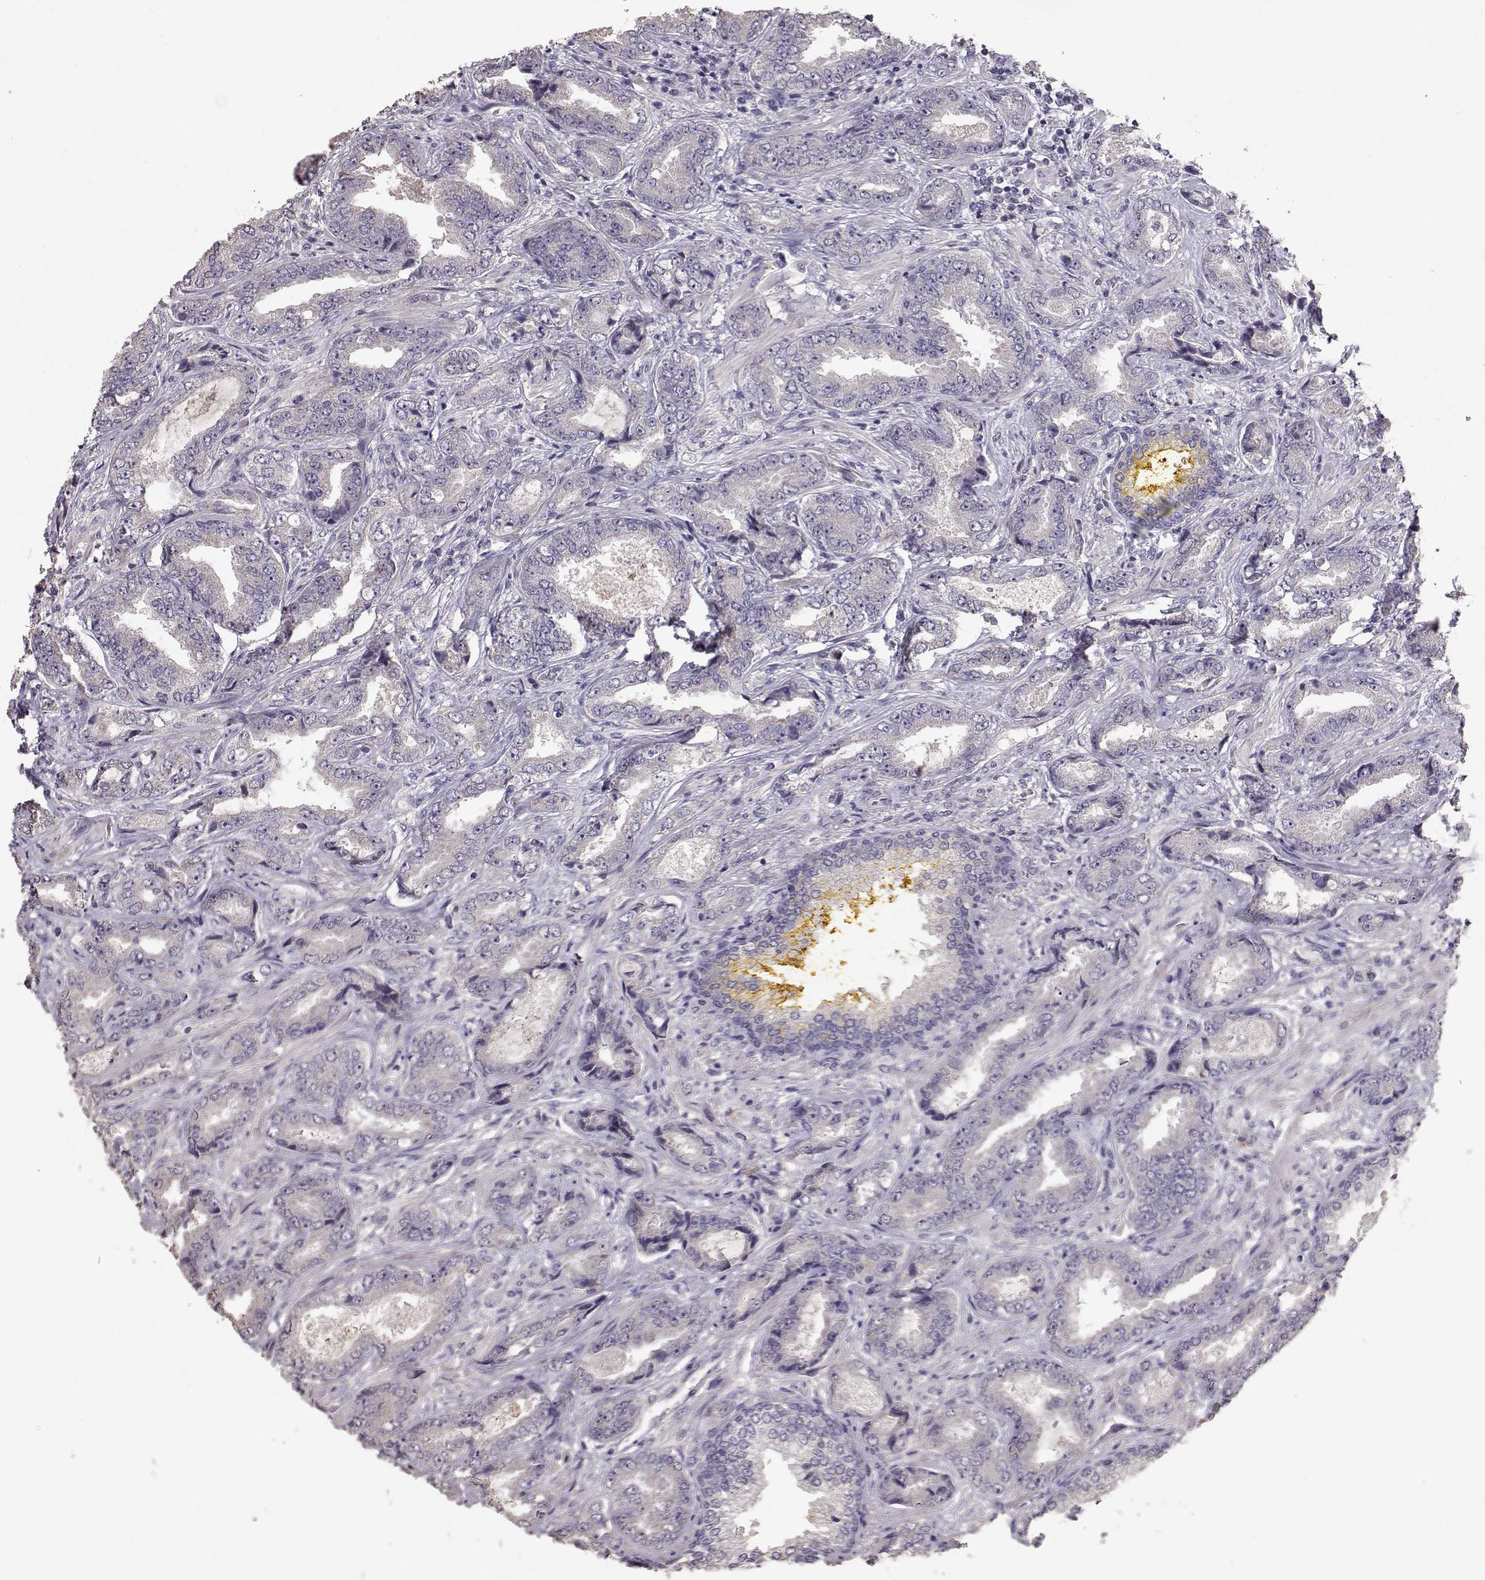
{"staining": {"intensity": "negative", "quantity": "none", "location": "none"}, "tissue": "prostate cancer", "cell_type": "Tumor cells", "image_type": "cancer", "snomed": [{"axis": "morphology", "description": "Adenocarcinoma, Low grade"}, {"axis": "topography", "description": "Prostate"}], "caption": "The micrograph shows no significant expression in tumor cells of adenocarcinoma (low-grade) (prostate).", "gene": "PMCH", "patient": {"sex": "male", "age": 68}}